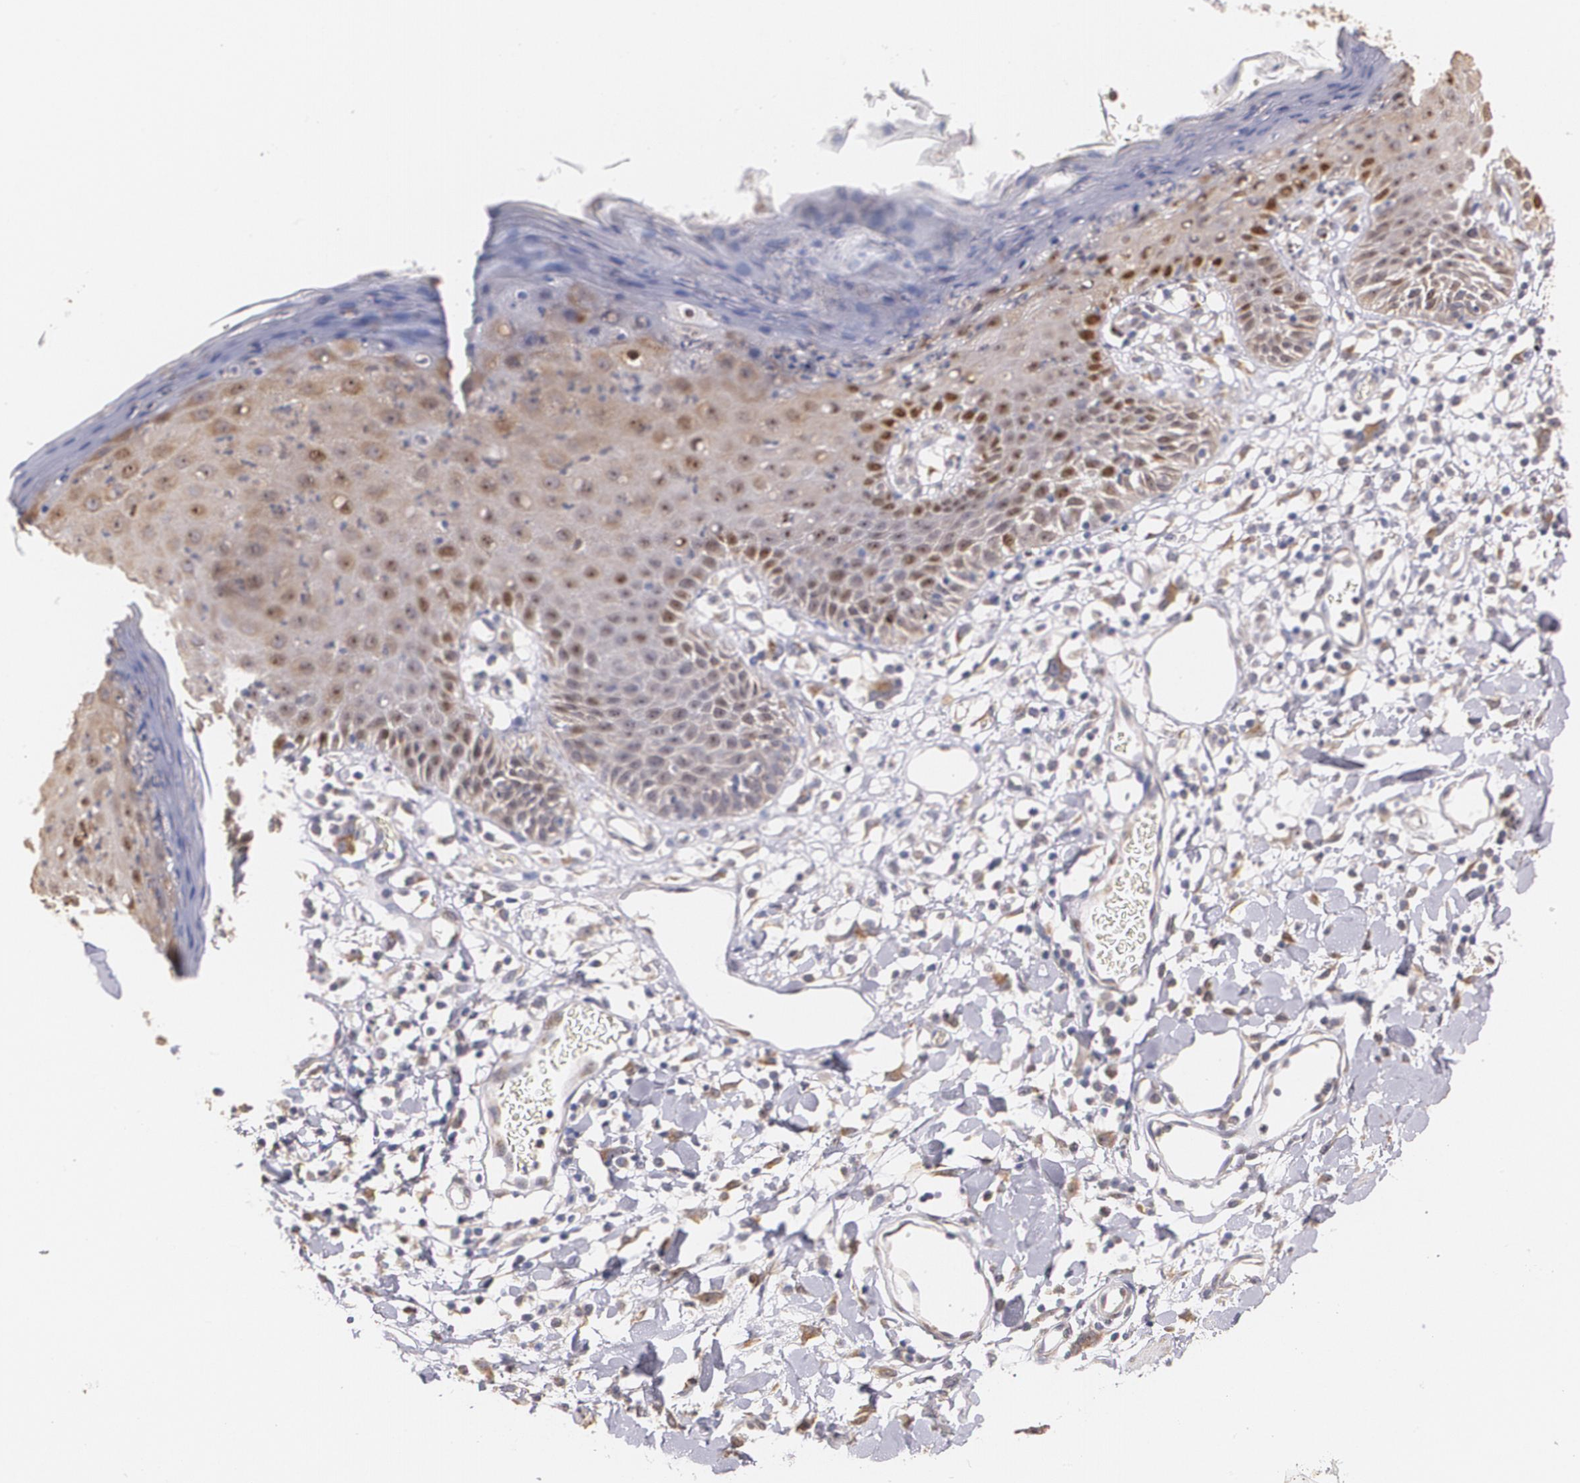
{"staining": {"intensity": "moderate", "quantity": ">75%", "location": "cytoplasmic/membranous,nuclear"}, "tissue": "skin", "cell_type": "Epidermal cells", "image_type": "normal", "snomed": [{"axis": "morphology", "description": "Normal tissue, NOS"}, {"axis": "topography", "description": "Vulva"}, {"axis": "topography", "description": "Peripheral nerve tissue"}], "caption": "A medium amount of moderate cytoplasmic/membranous,nuclear staining is seen in approximately >75% of epidermal cells in benign skin. The staining is performed using DAB (3,3'-diaminobenzidine) brown chromogen to label protein expression. The nuclei are counter-stained blue using hematoxylin.", "gene": "ATF3", "patient": {"sex": "female", "age": 68}}